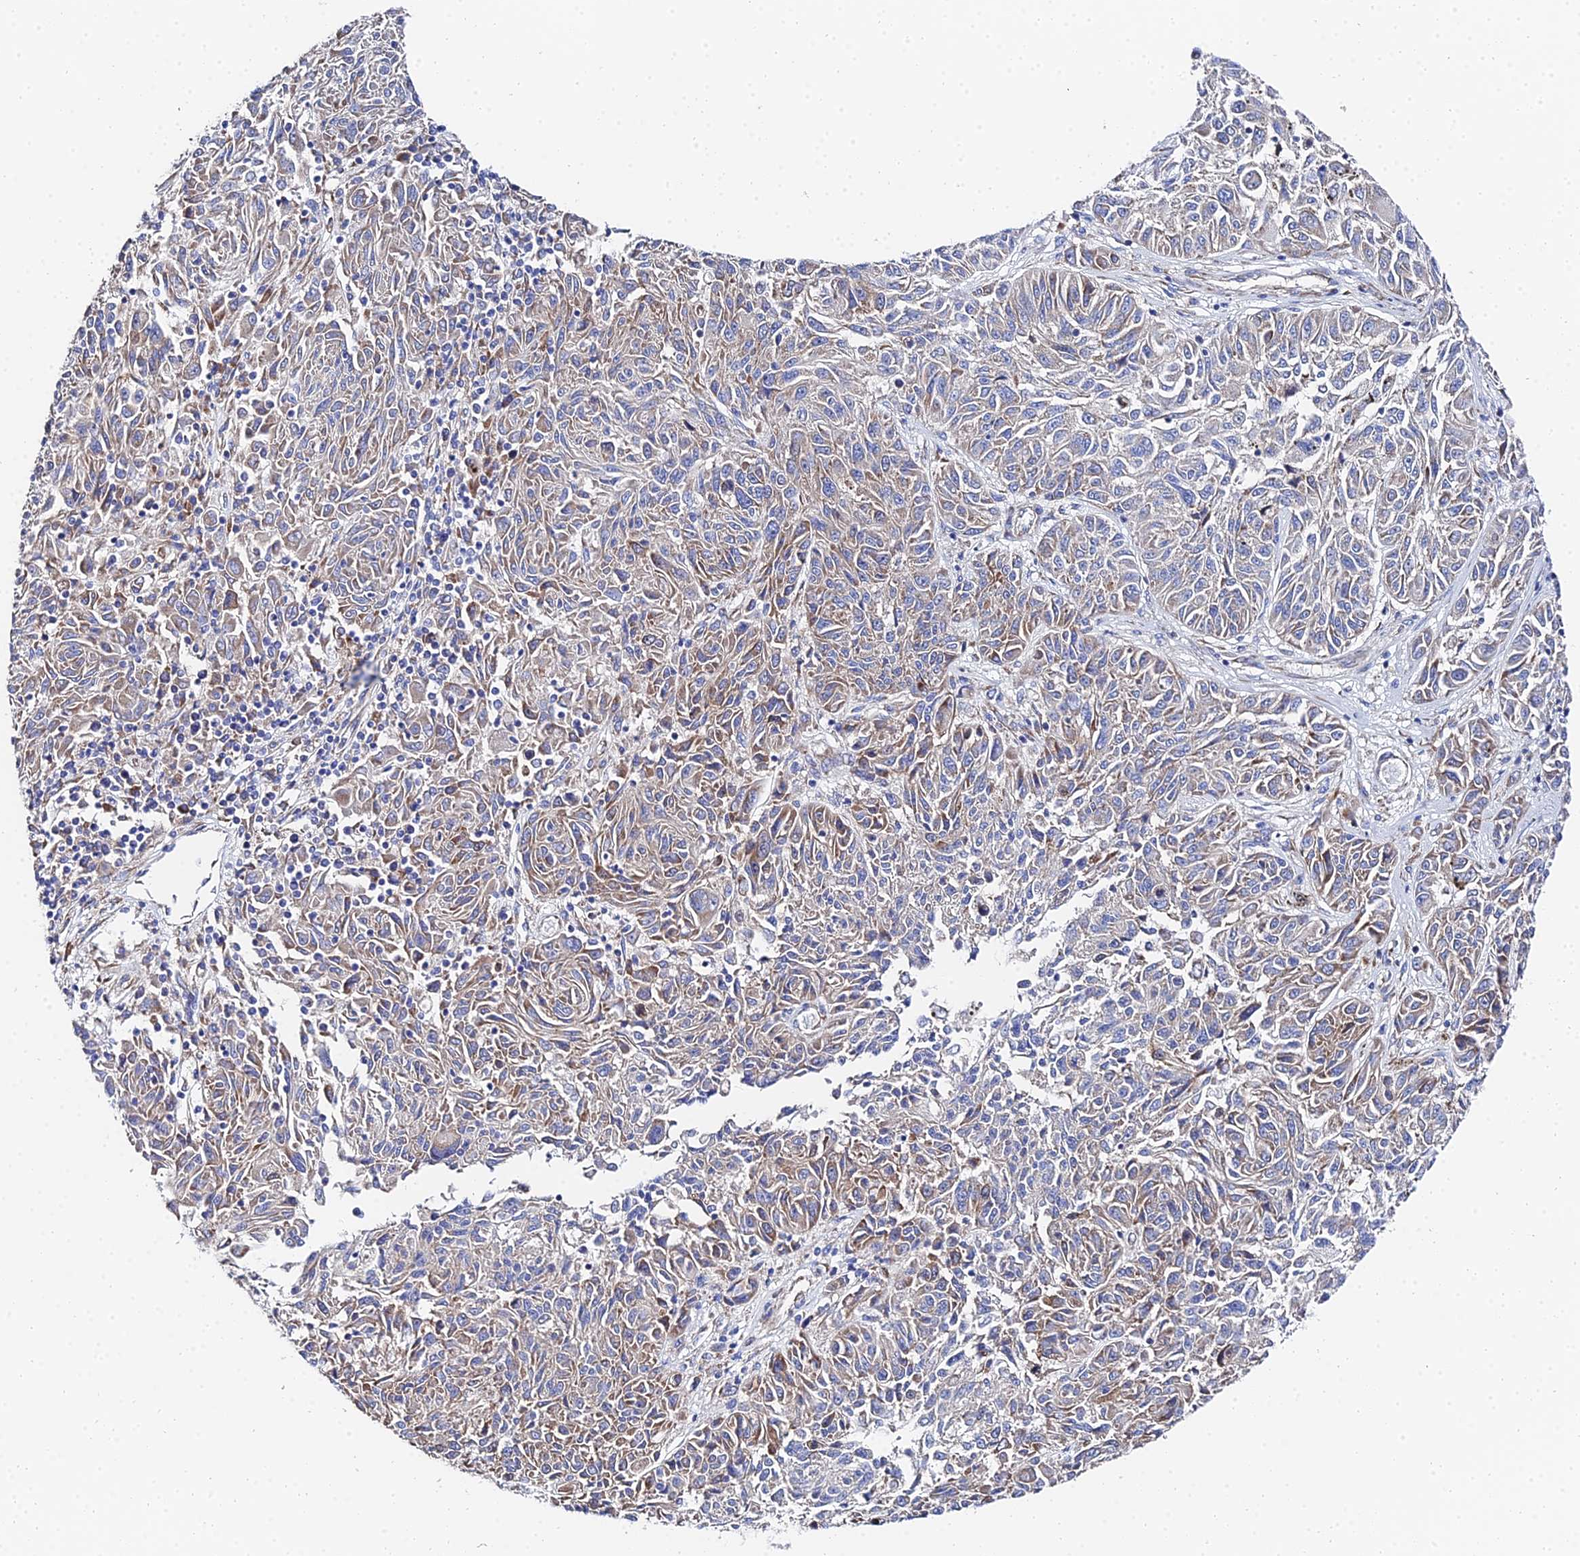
{"staining": {"intensity": "moderate", "quantity": "25%-75%", "location": "cytoplasmic/membranous"}, "tissue": "melanoma", "cell_type": "Tumor cells", "image_type": "cancer", "snomed": [{"axis": "morphology", "description": "Malignant melanoma, NOS"}, {"axis": "topography", "description": "Skin"}], "caption": "Malignant melanoma stained for a protein (brown) shows moderate cytoplasmic/membranous positive positivity in approximately 25%-75% of tumor cells.", "gene": "PTTG1", "patient": {"sex": "male", "age": 53}}